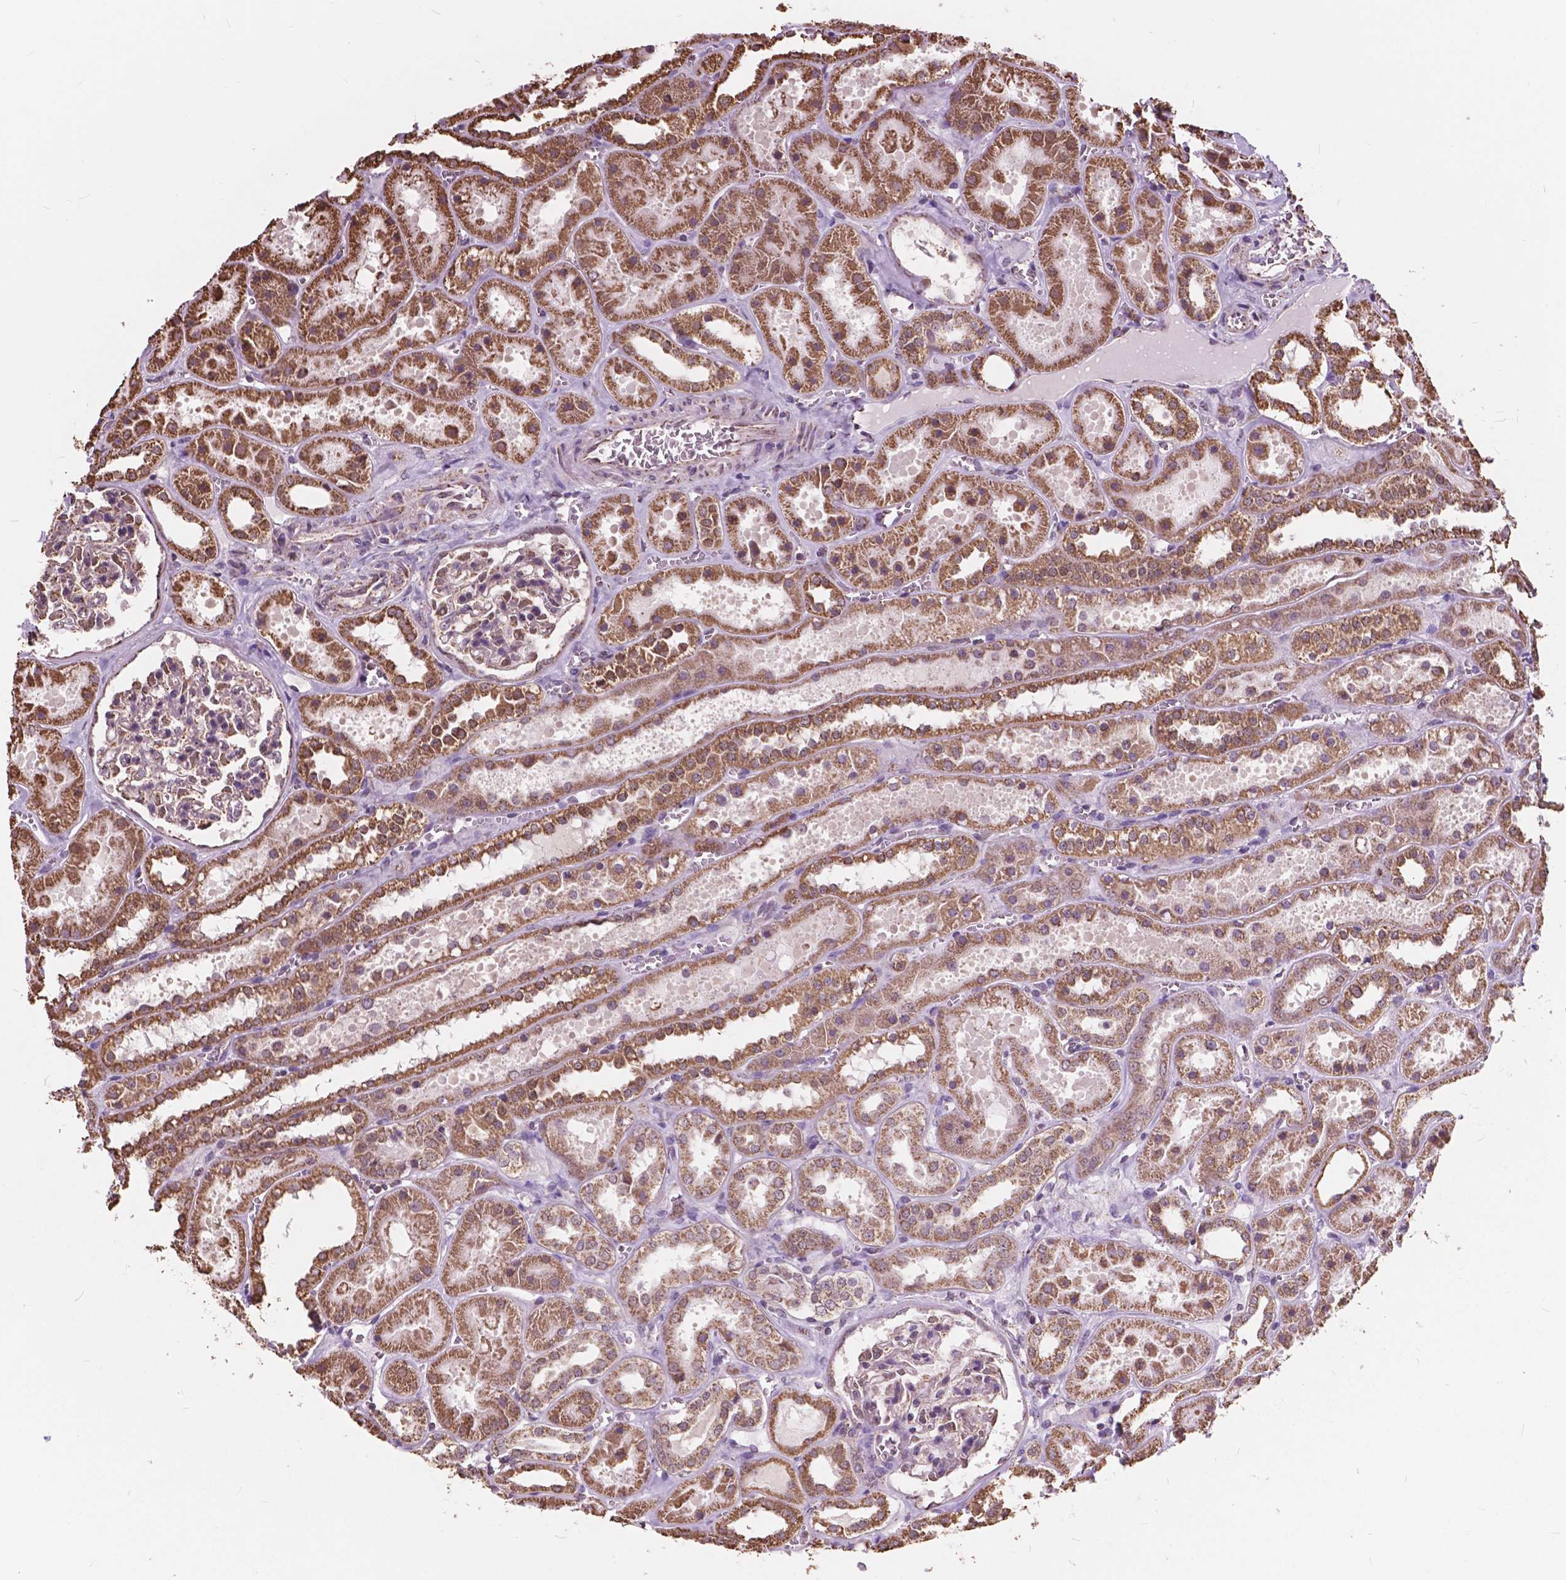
{"staining": {"intensity": "weak", "quantity": "25%-75%", "location": "cytoplasmic/membranous"}, "tissue": "kidney", "cell_type": "Cells in glomeruli", "image_type": "normal", "snomed": [{"axis": "morphology", "description": "Normal tissue, NOS"}, {"axis": "topography", "description": "Kidney"}], "caption": "A brown stain shows weak cytoplasmic/membranous expression of a protein in cells in glomeruli of normal human kidney. (IHC, brightfield microscopy, high magnification).", "gene": "SCOC", "patient": {"sex": "female", "age": 41}}